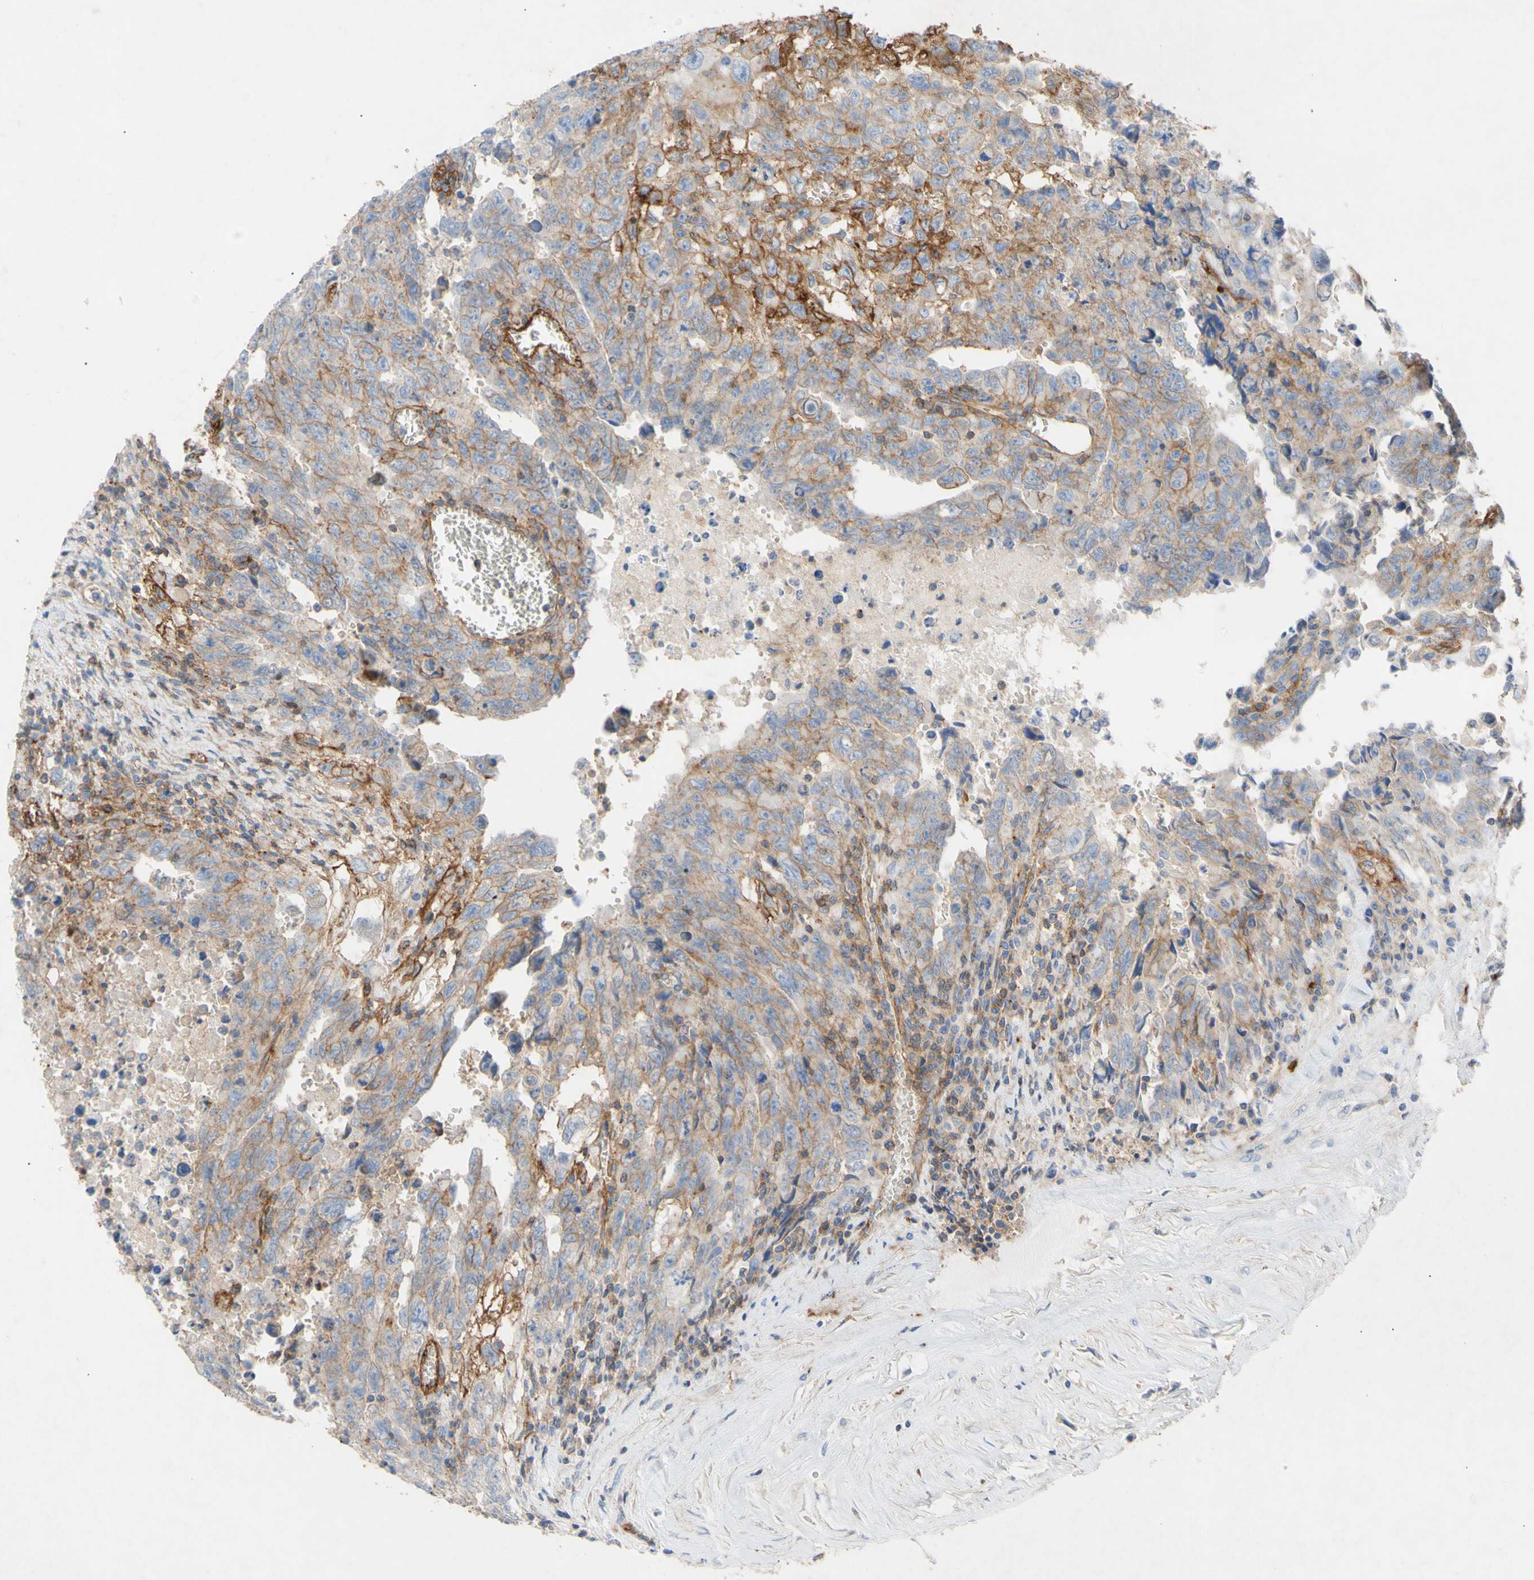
{"staining": {"intensity": "moderate", "quantity": "25%-75%", "location": "cytoplasmic/membranous"}, "tissue": "testis cancer", "cell_type": "Tumor cells", "image_type": "cancer", "snomed": [{"axis": "morphology", "description": "Carcinoma, Embryonal, NOS"}, {"axis": "topography", "description": "Testis"}], "caption": "Testis embryonal carcinoma was stained to show a protein in brown. There is medium levels of moderate cytoplasmic/membranous expression in about 25%-75% of tumor cells.", "gene": "ATP2A3", "patient": {"sex": "male", "age": 28}}